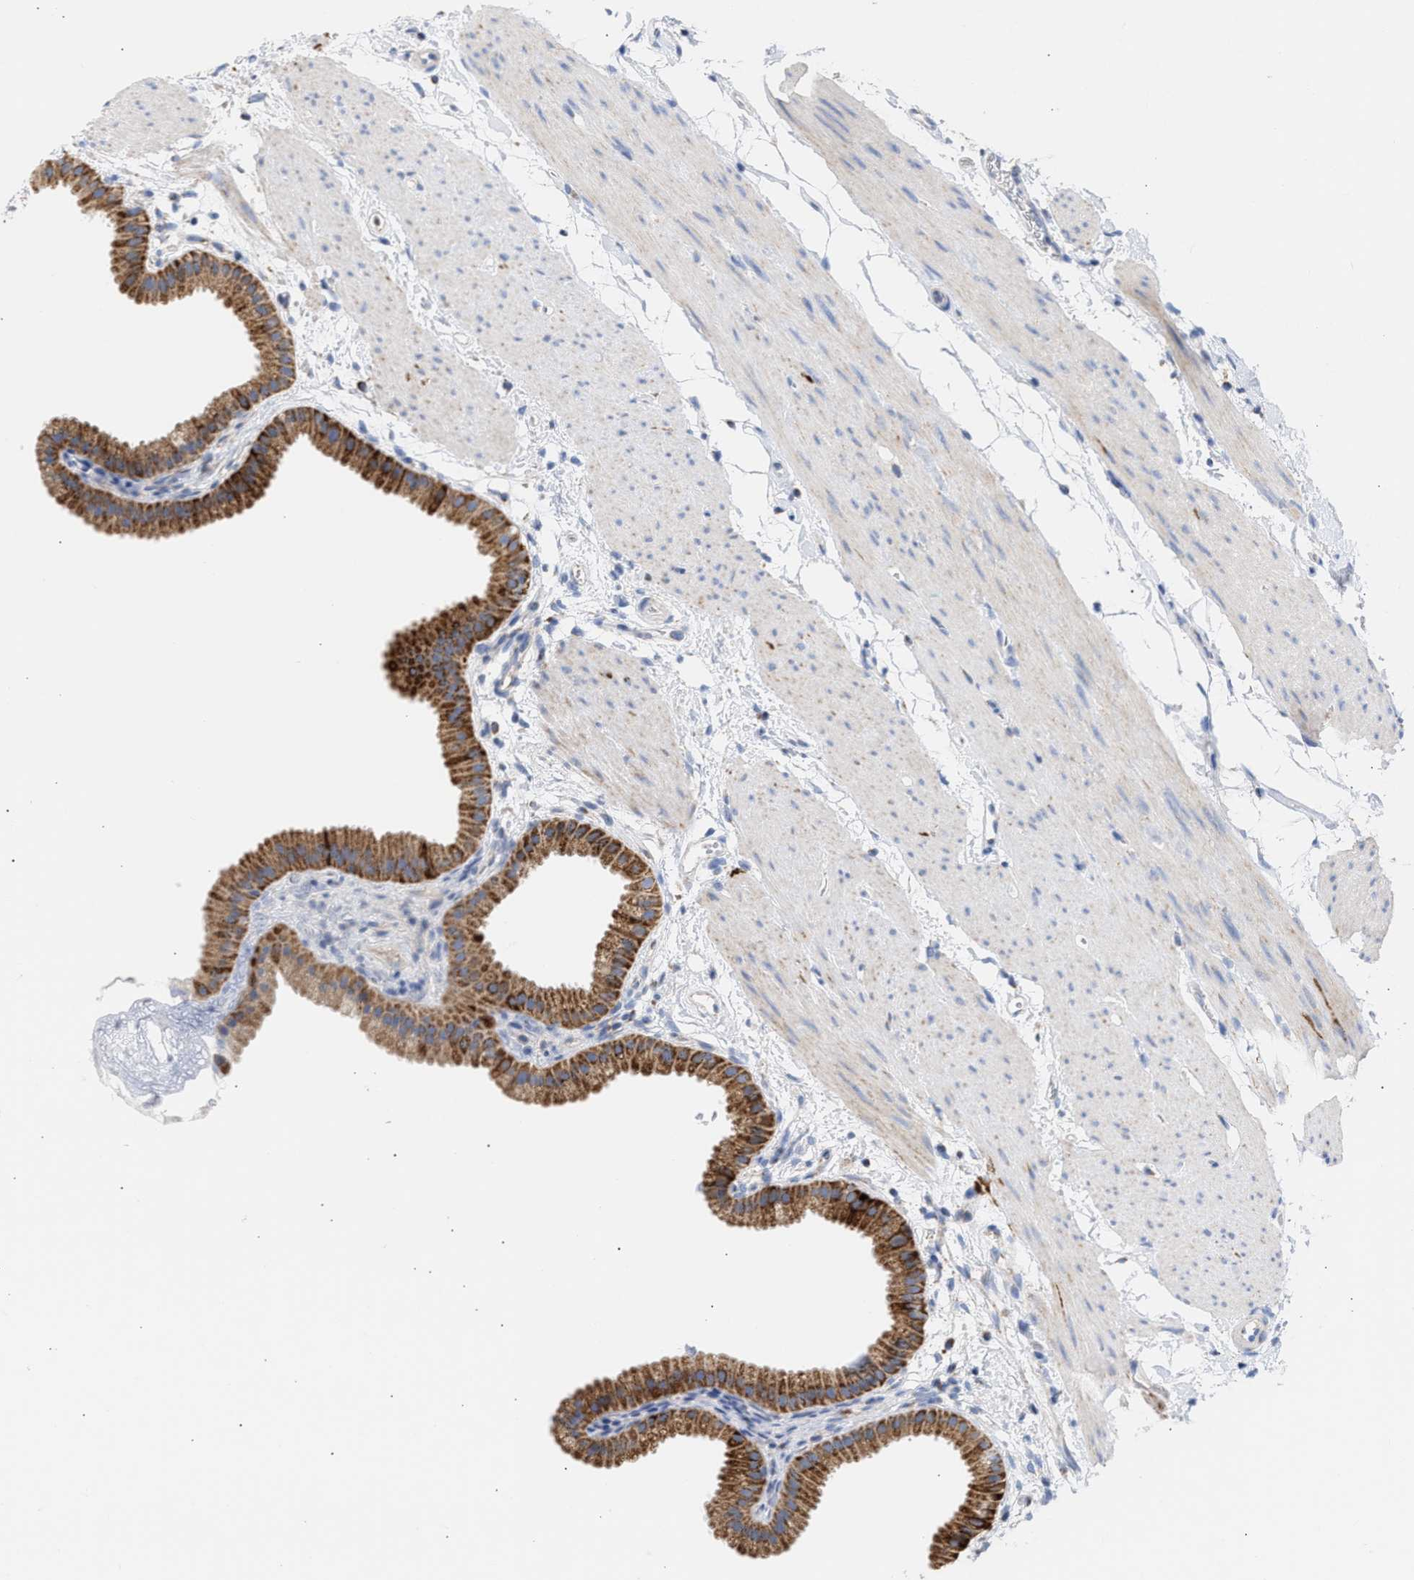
{"staining": {"intensity": "strong", "quantity": ">75%", "location": "cytoplasmic/membranous"}, "tissue": "gallbladder", "cell_type": "Glandular cells", "image_type": "normal", "snomed": [{"axis": "morphology", "description": "Normal tissue, NOS"}, {"axis": "topography", "description": "Gallbladder"}], "caption": "A high amount of strong cytoplasmic/membranous expression is identified in approximately >75% of glandular cells in benign gallbladder. The protein is shown in brown color, while the nuclei are stained blue.", "gene": "ACOT13", "patient": {"sex": "female", "age": 64}}